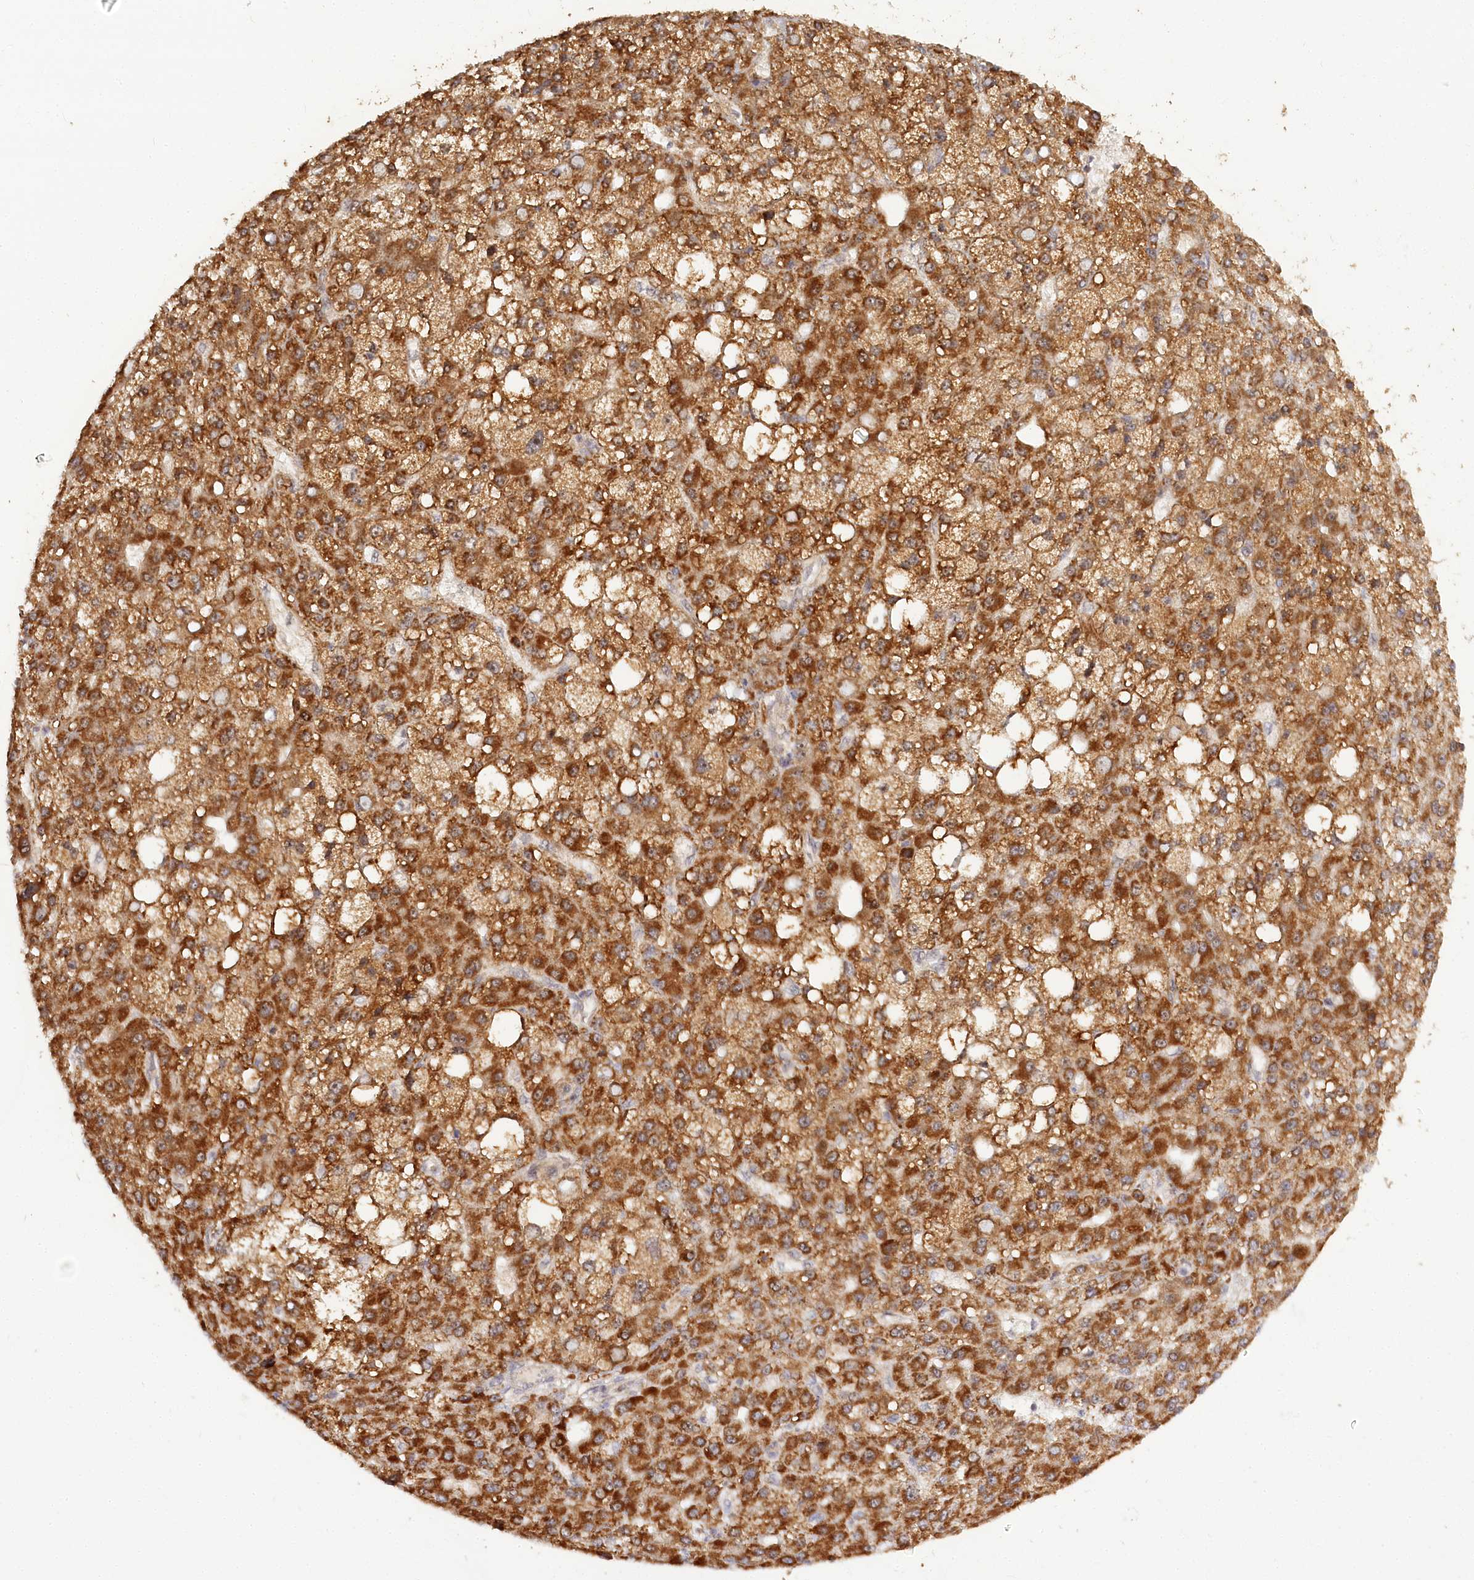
{"staining": {"intensity": "strong", "quantity": ">75%", "location": "cytoplasmic/membranous"}, "tissue": "liver cancer", "cell_type": "Tumor cells", "image_type": "cancer", "snomed": [{"axis": "morphology", "description": "Carcinoma, Hepatocellular, NOS"}, {"axis": "topography", "description": "Liver"}], "caption": "Liver hepatocellular carcinoma stained with DAB immunohistochemistry (IHC) demonstrates high levels of strong cytoplasmic/membranous staining in about >75% of tumor cells.", "gene": "RTN4IP1", "patient": {"sex": "male", "age": 67}}